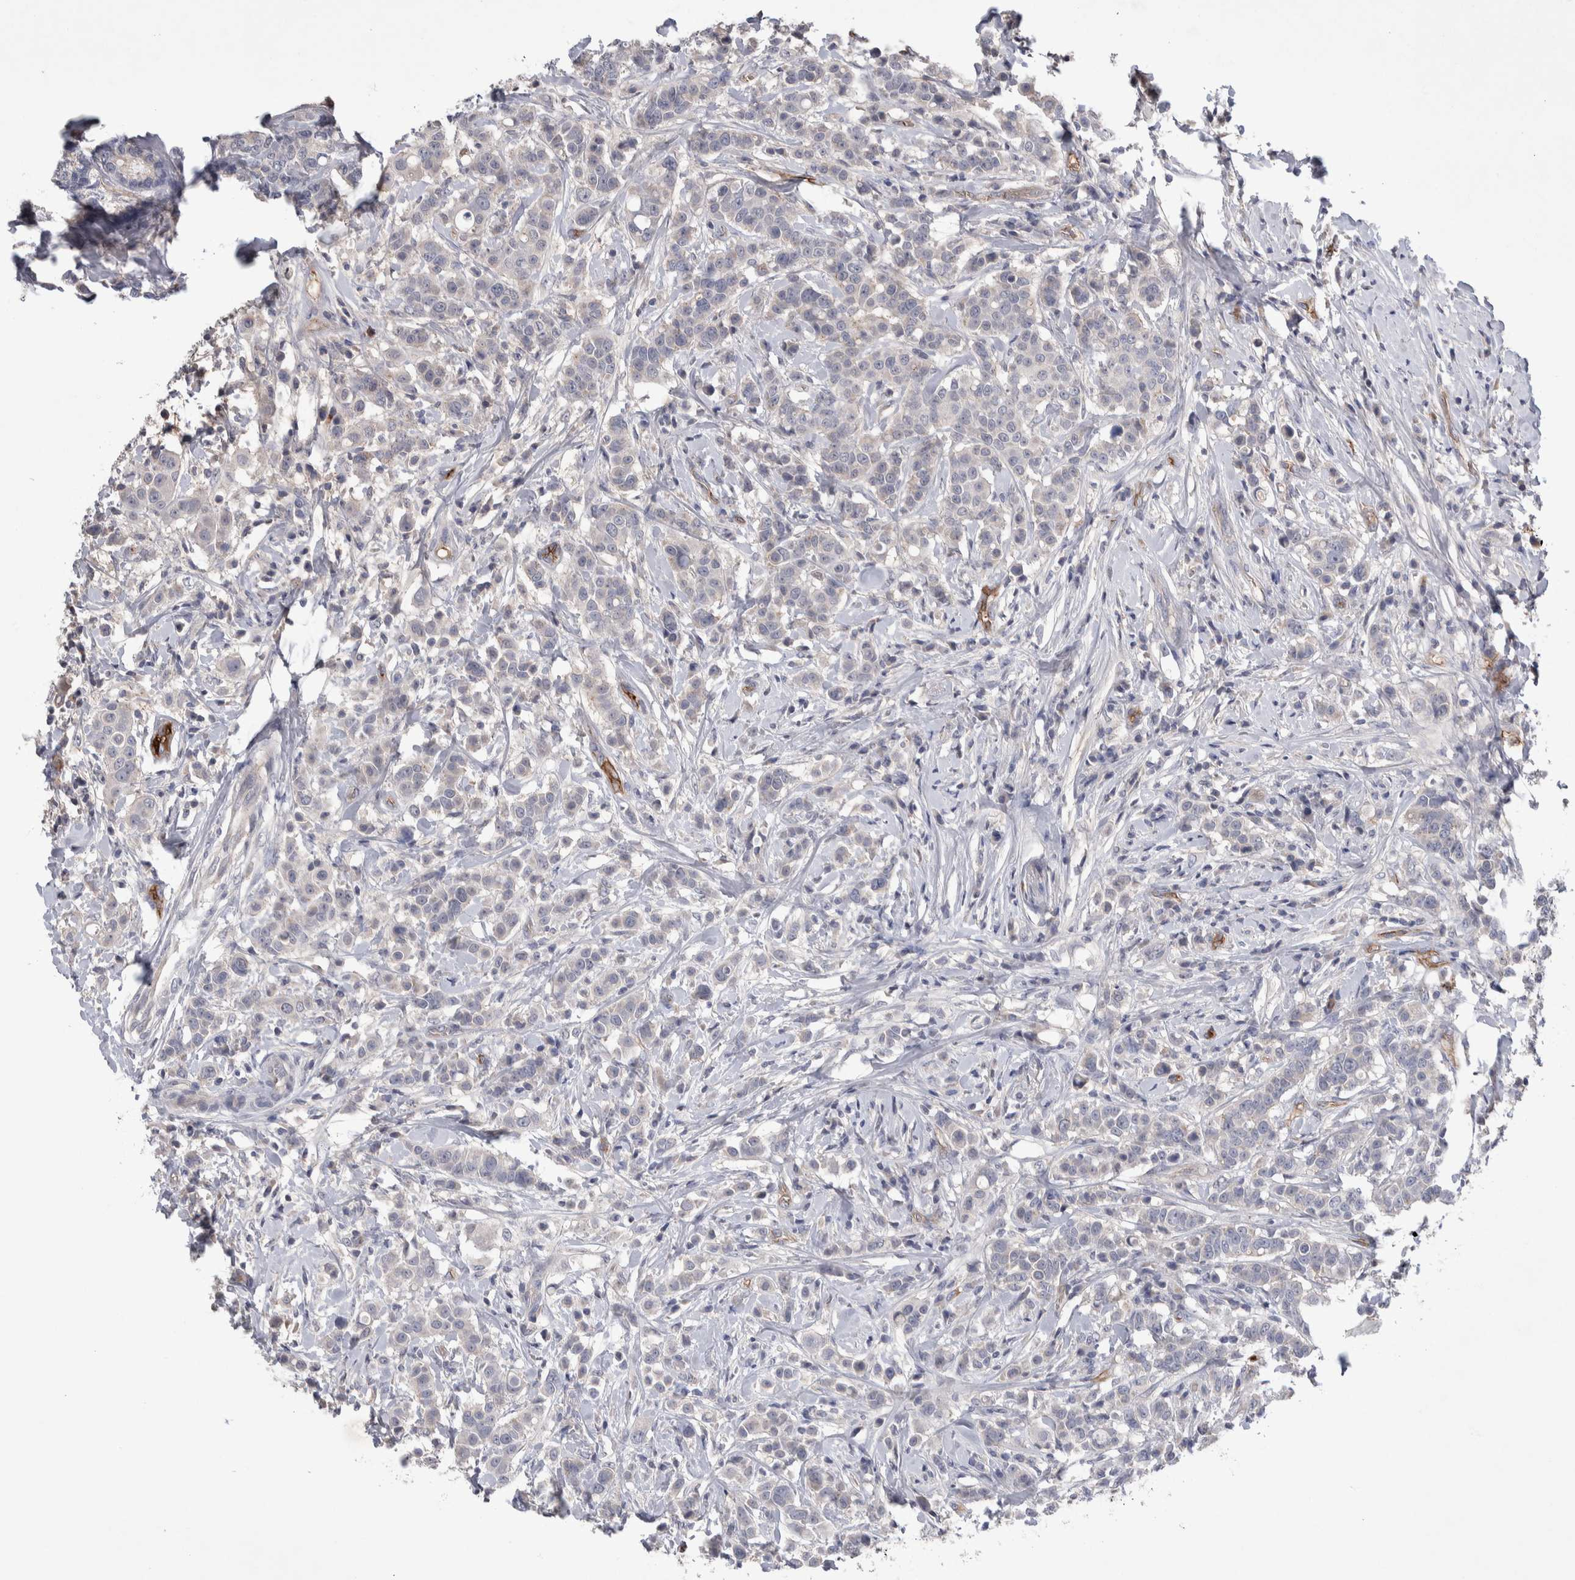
{"staining": {"intensity": "negative", "quantity": "none", "location": "none"}, "tissue": "breast cancer", "cell_type": "Tumor cells", "image_type": "cancer", "snomed": [{"axis": "morphology", "description": "Duct carcinoma"}, {"axis": "topography", "description": "Breast"}], "caption": "Immunohistochemistry (IHC) micrograph of neoplastic tissue: breast invasive ductal carcinoma stained with DAB (3,3'-diaminobenzidine) reveals no significant protein positivity in tumor cells.", "gene": "CEP131", "patient": {"sex": "female", "age": 27}}